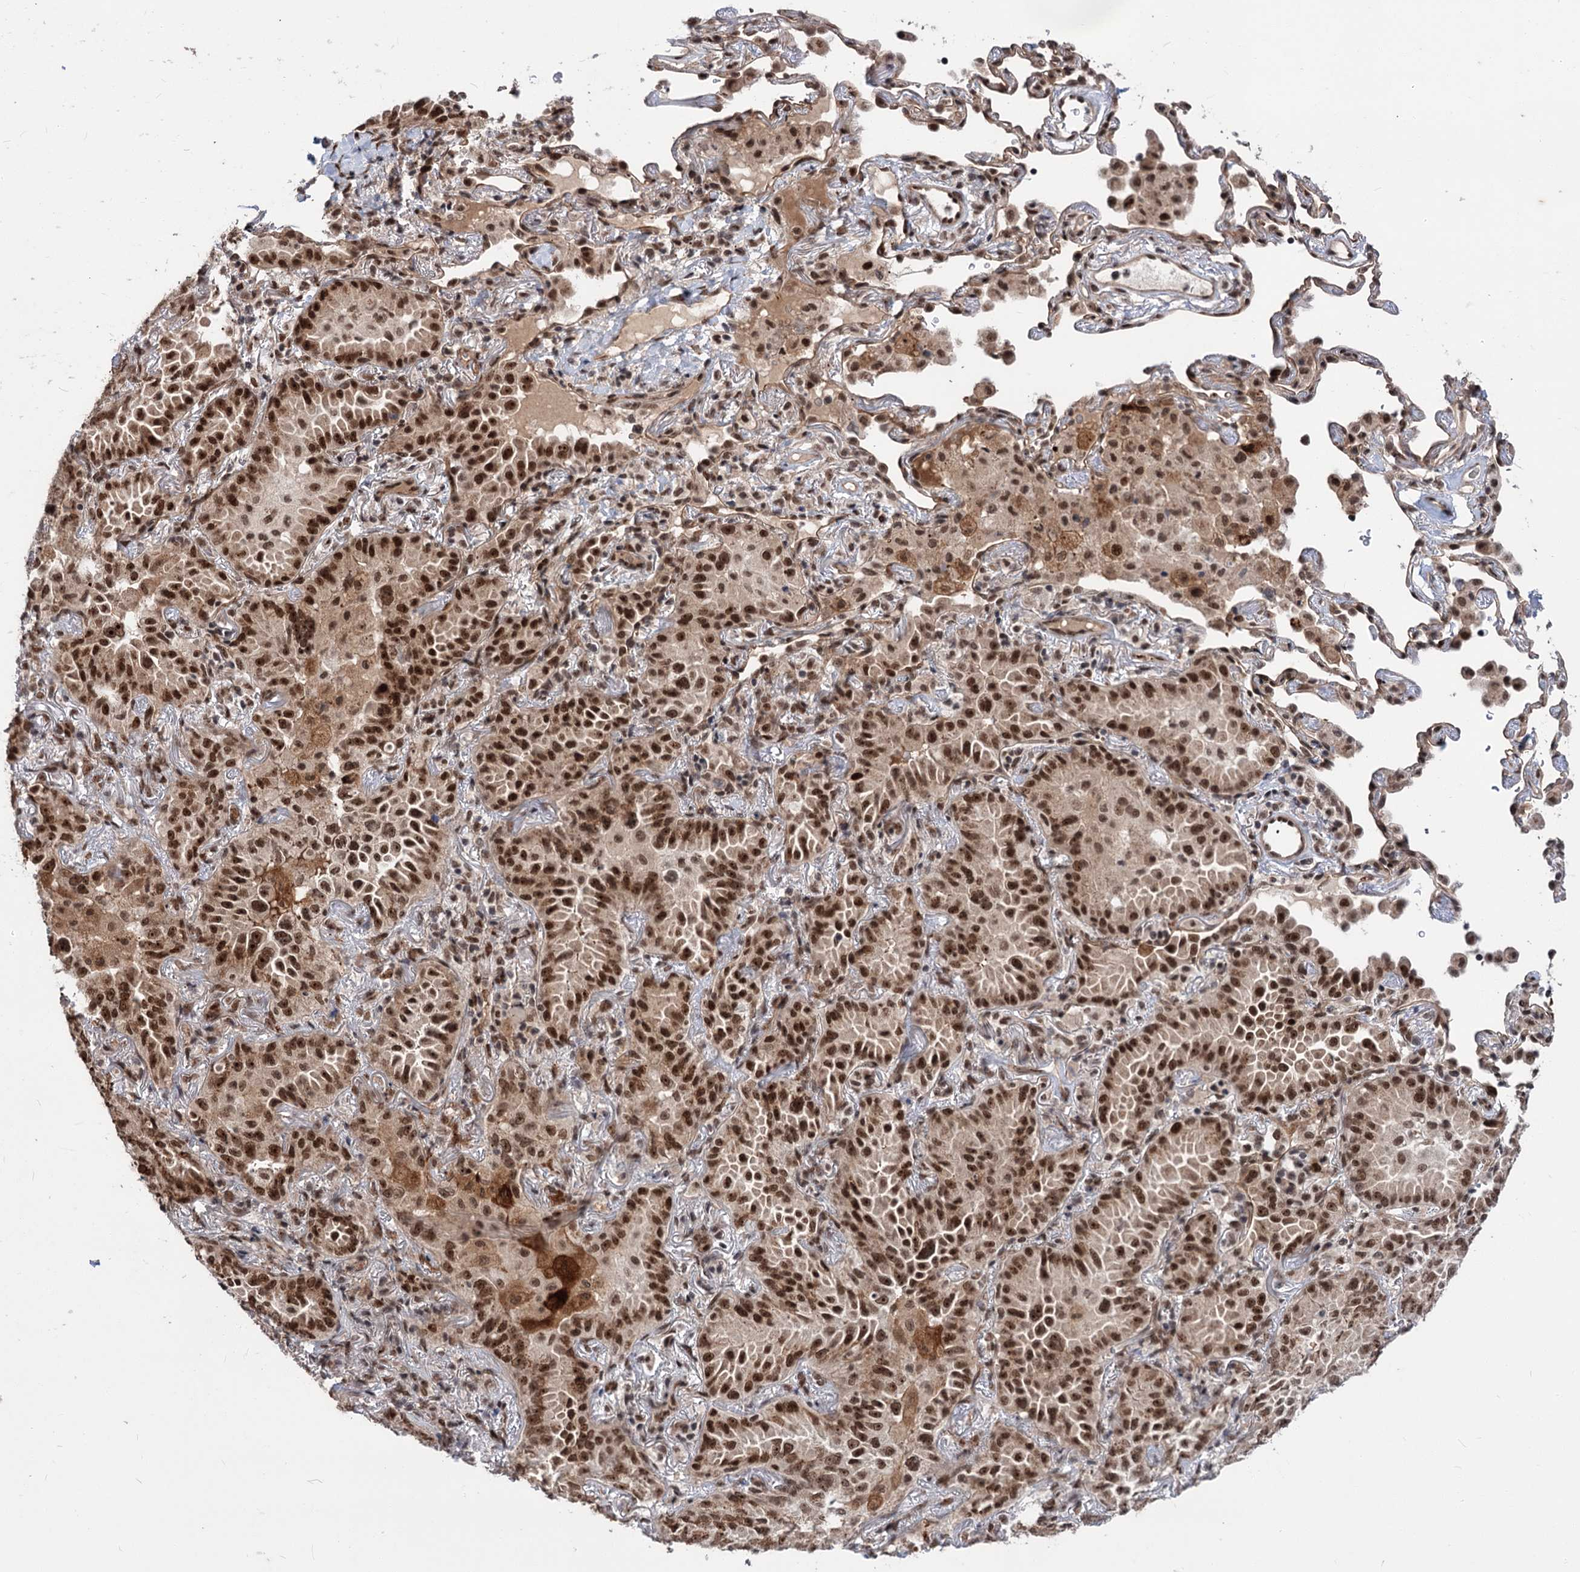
{"staining": {"intensity": "strong", "quantity": ">75%", "location": "nuclear"}, "tissue": "lung cancer", "cell_type": "Tumor cells", "image_type": "cancer", "snomed": [{"axis": "morphology", "description": "Adenocarcinoma, NOS"}, {"axis": "topography", "description": "Lung"}], "caption": "Immunohistochemical staining of human lung cancer (adenocarcinoma) shows high levels of strong nuclear staining in approximately >75% of tumor cells. The staining is performed using DAB brown chromogen to label protein expression. The nuclei are counter-stained blue using hematoxylin.", "gene": "MAML1", "patient": {"sex": "female", "age": 69}}